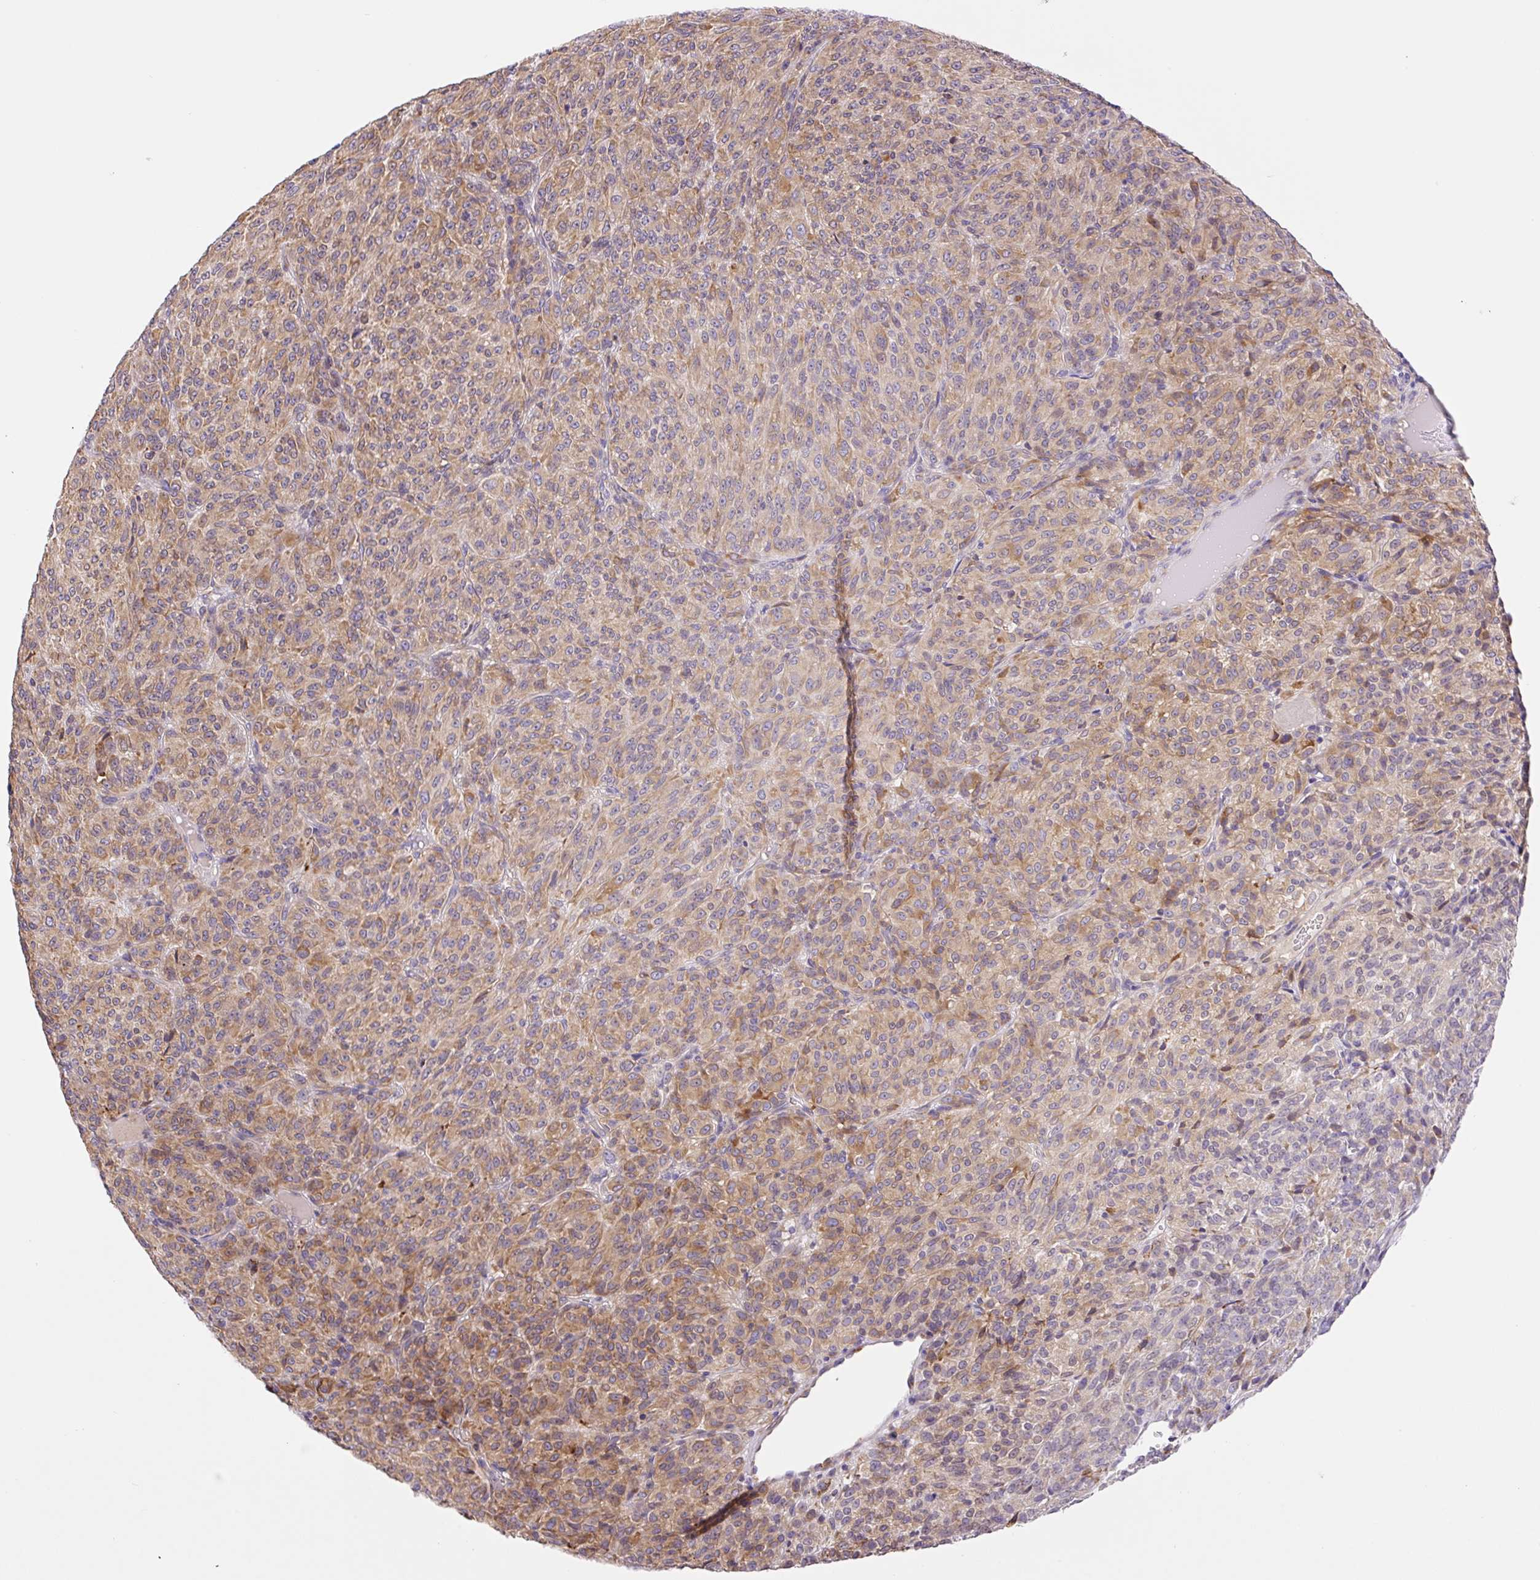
{"staining": {"intensity": "moderate", "quantity": ">75%", "location": "cytoplasmic/membranous"}, "tissue": "melanoma", "cell_type": "Tumor cells", "image_type": "cancer", "snomed": [{"axis": "morphology", "description": "Malignant melanoma, Metastatic site"}, {"axis": "topography", "description": "Brain"}], "caption": "High-magnification brightfield microscopy of melanoma stained with DAB (3,3'-diaminobenzidine) (brown) and counterstained with hematoxylin (blue). tumor cells exhibit moderate cytoplasmic/membranous expression is appreciated in approximately>75% of cells.", "gene": "POFUT1", "patient": {"sex": "female", "age": 56}}